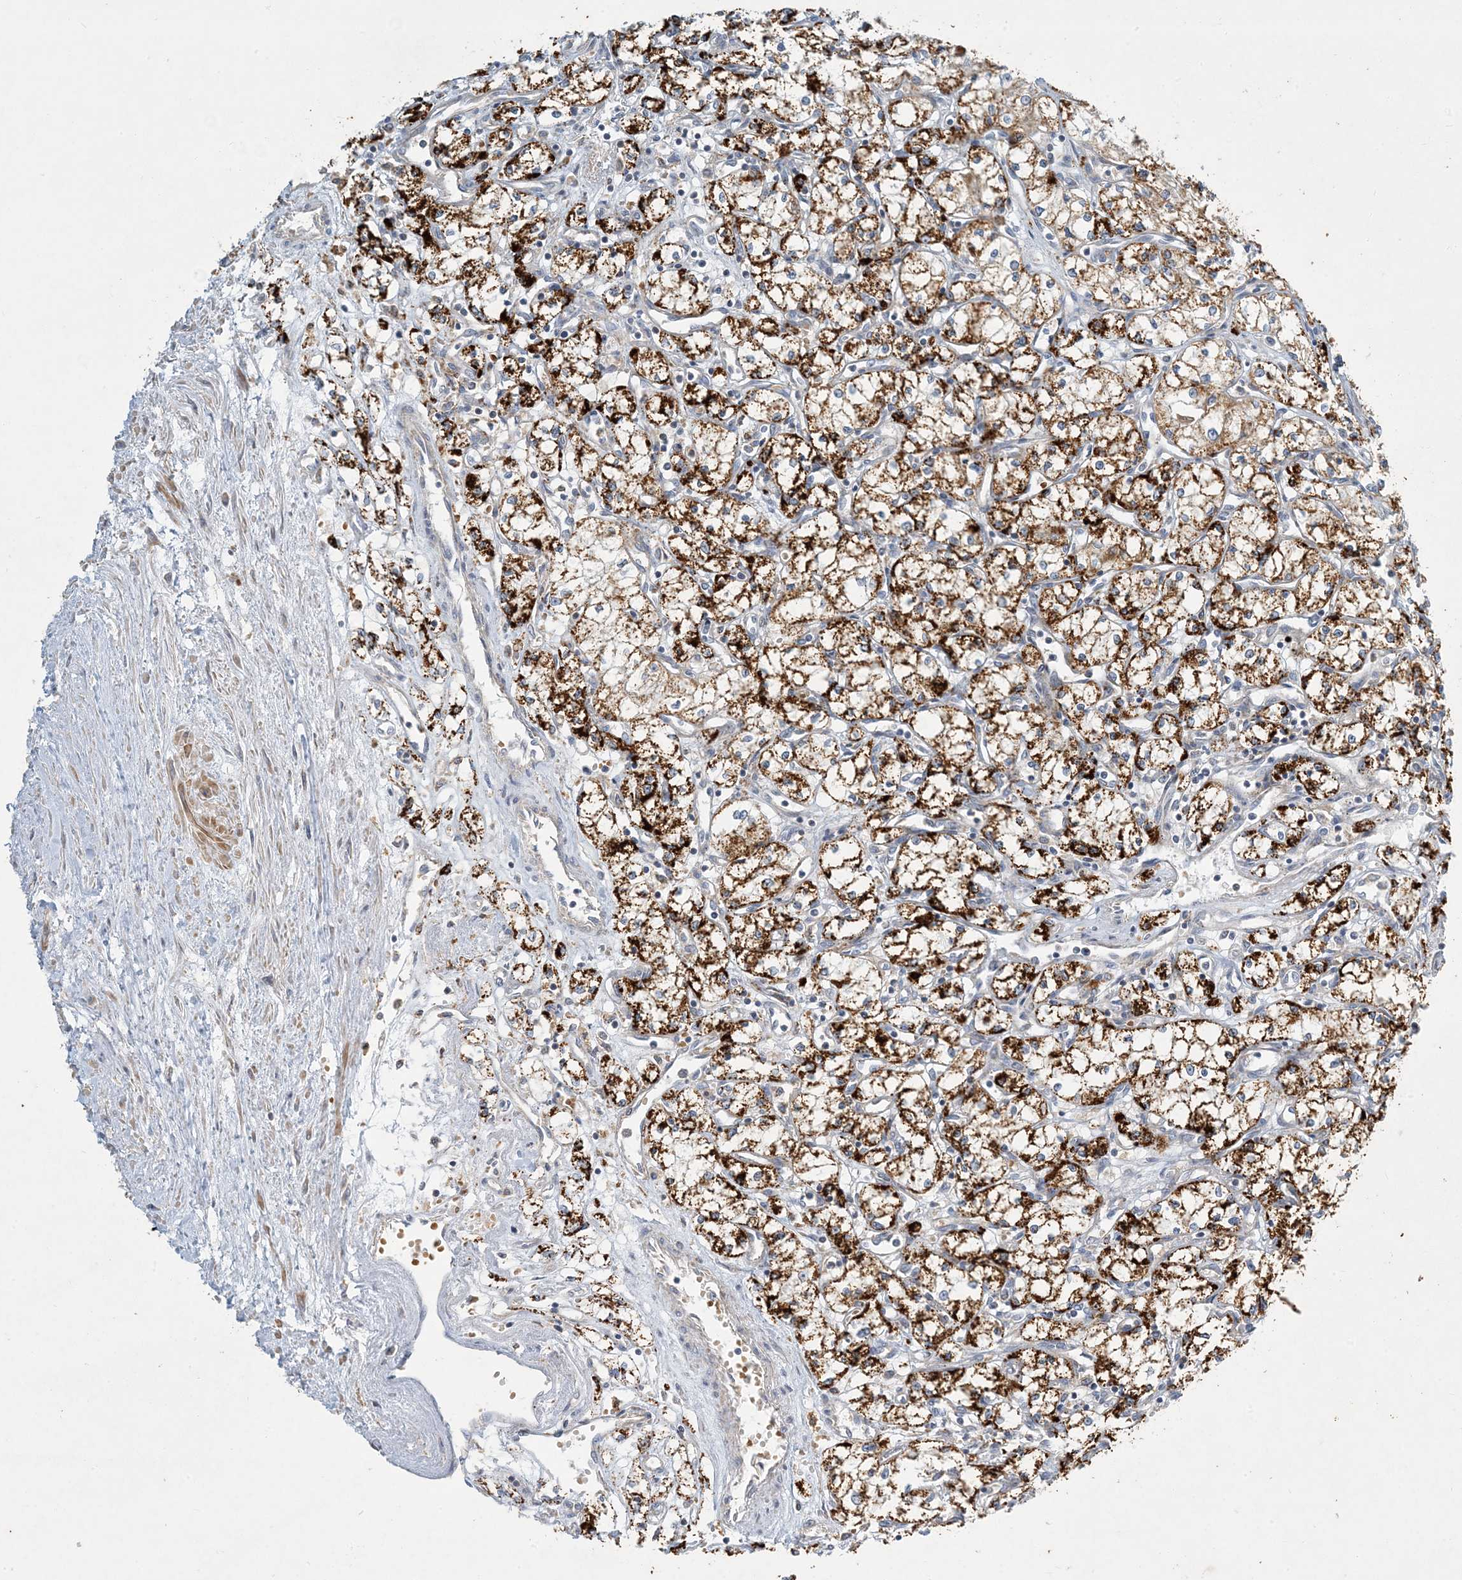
{"staining": {"intensity": "strong", "quantity": ">75%", "location": "cytoplasmic/membranous"}, "tissue": "renal cancer", "cell_type": "Tumor cells", "image_type": "cancer", "snomed": [{"axis": "morphology", "description": "Adenocarcinoma, NOS"}, {"axis": "topography", "description": "Kidney"}], "caption": "Tumor cells demonstrate high levels of strong cytoplasmic/membranous positivity in approximately >75% of cells in renal adenocarcinoma.", "gene": "LTN1", "patient": {"sex": "male", "age": 59}}